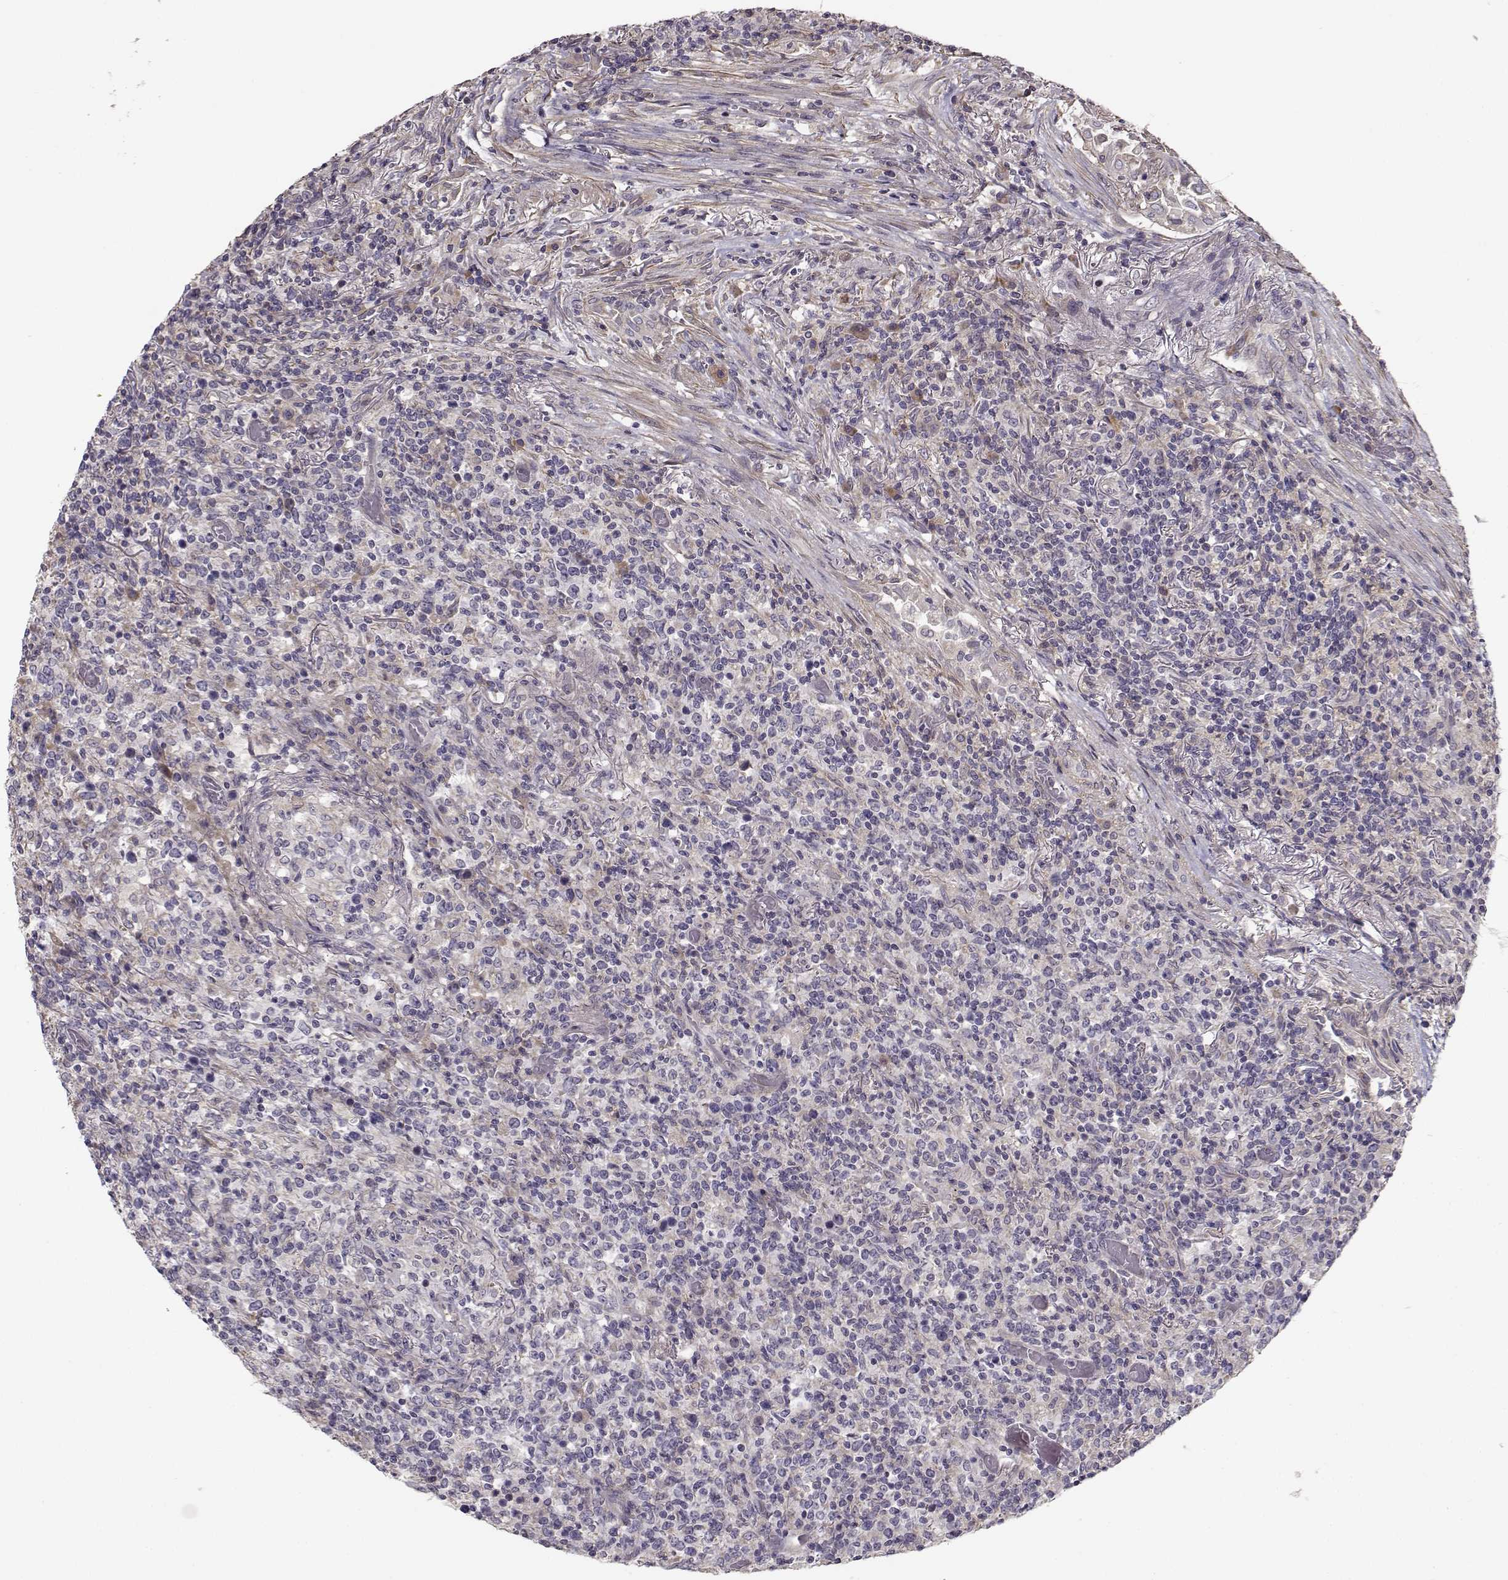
{"staining": {"intensity": "negative", "quantity": "none", "location": "none"}, "tissue": "lymphoma", "cell_type": "Tumor cells", "image_type": "cancer", "snomed": [{"axis": "morphology", "description": "Malignant lymphoma, non-Hodgkin's type, High grade"}, {"axis": "topography", "description": "Lung"}], "caption": "Immunohistochemical staining of human lymphoma exhibits no significant staining in tumor cells.", "gene": "ENTPD8", "patient": {"sex": "male", "age": 79}}